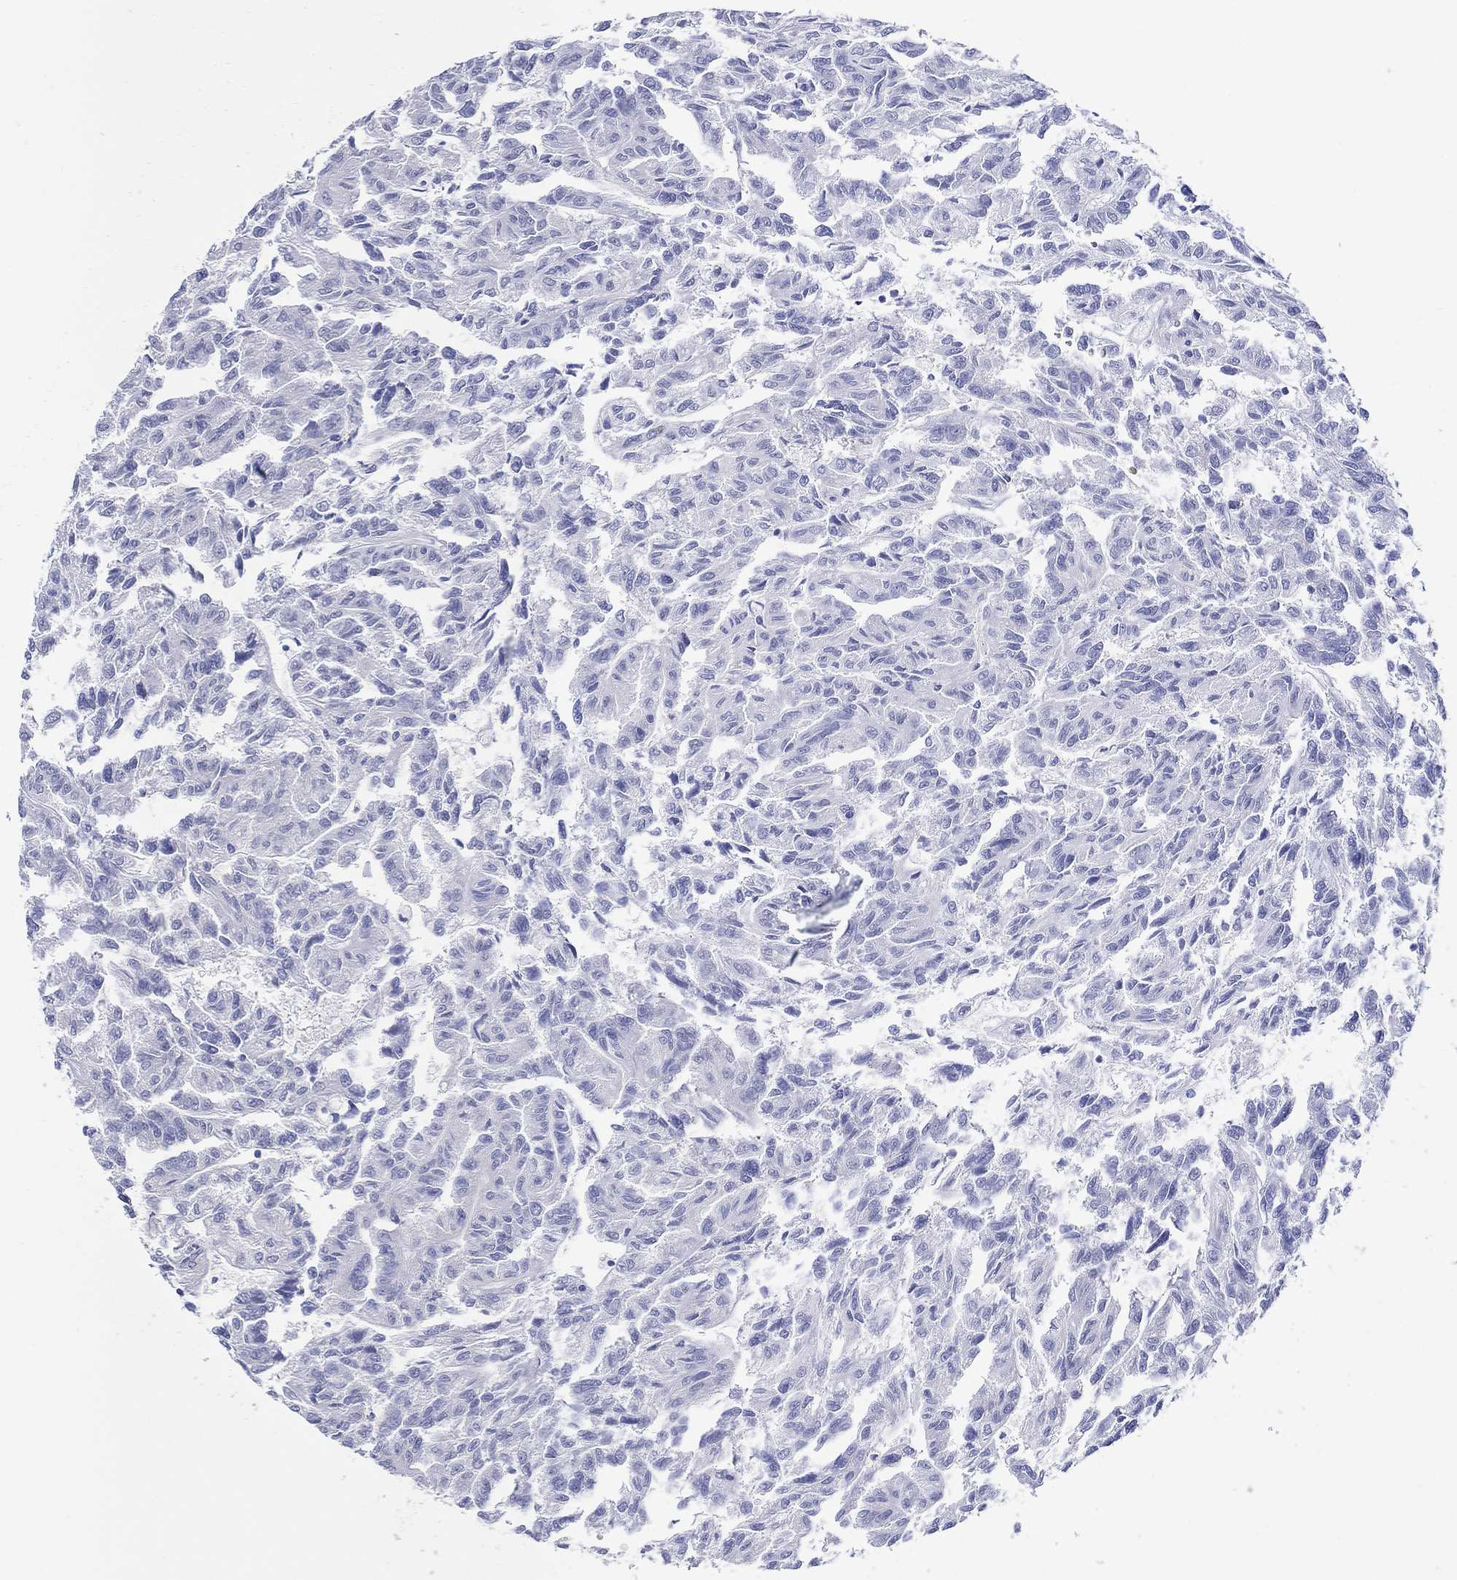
{"staining": {"intensity": "negative", "quantity": "none", "location": "none"}, "tissue": "renal cancer", "cell_type": "Tumor cells", "image_type": "cancer", "snomed": [{"axis": "morphology", "description": "Adenocarcinoma, NOS"}, {"axis": "topography", "description": "Kidney"}], "caption": "Immunohistochemical staining of renal adenocarcinoma displays no significant positivity in tumor cells. The staining was performed using DAB (3,3'-diaminobenzidine) to visualize the protein expression in brown, while the nuclei were stained in blue with hematoxylin (Magnification: 20x).", "gene": "CRYGS", "patient": {"sex": "male", "age": 79}}